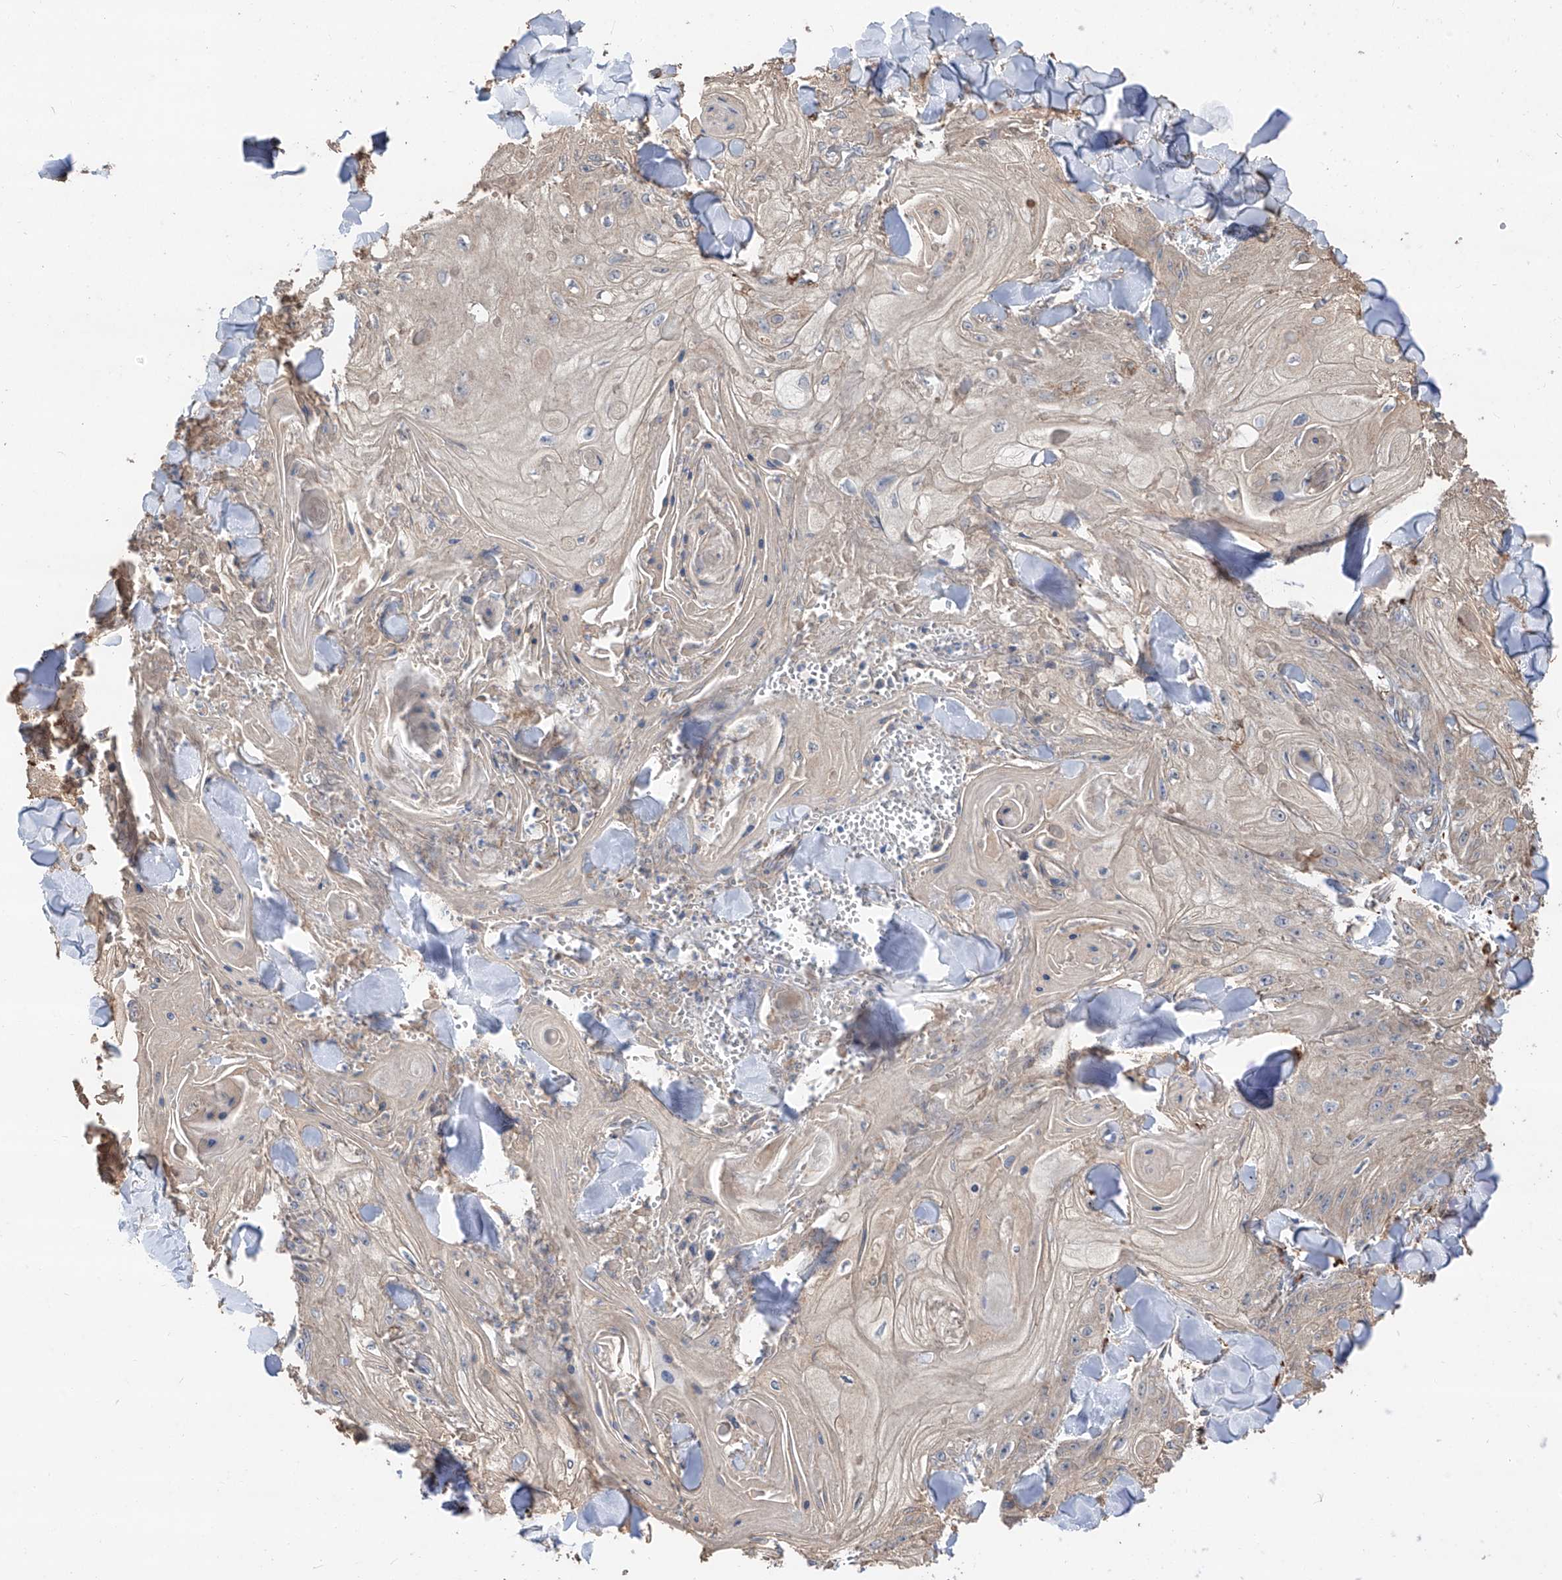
{"staining": {"intensity": "negative", "quantity": "none", "location": "none"}, "tissue": "skin cancer", "cell_type": "Tumor cells", "image_type": "cancer", "snomed": [{"axis": "morphology", "description": "Squamous cell carcinoma, NOS"}, {"axis": "topography", "description": "Skin"}], "caption": "A high-resolution histopathology image shows immunohistochemistry staining of skin cancer (squamous cell carcinoma), which displays no significant positivity in tumor cells.", "gene": "EDN1", "patient": {"sex": "male", "age": 74}}